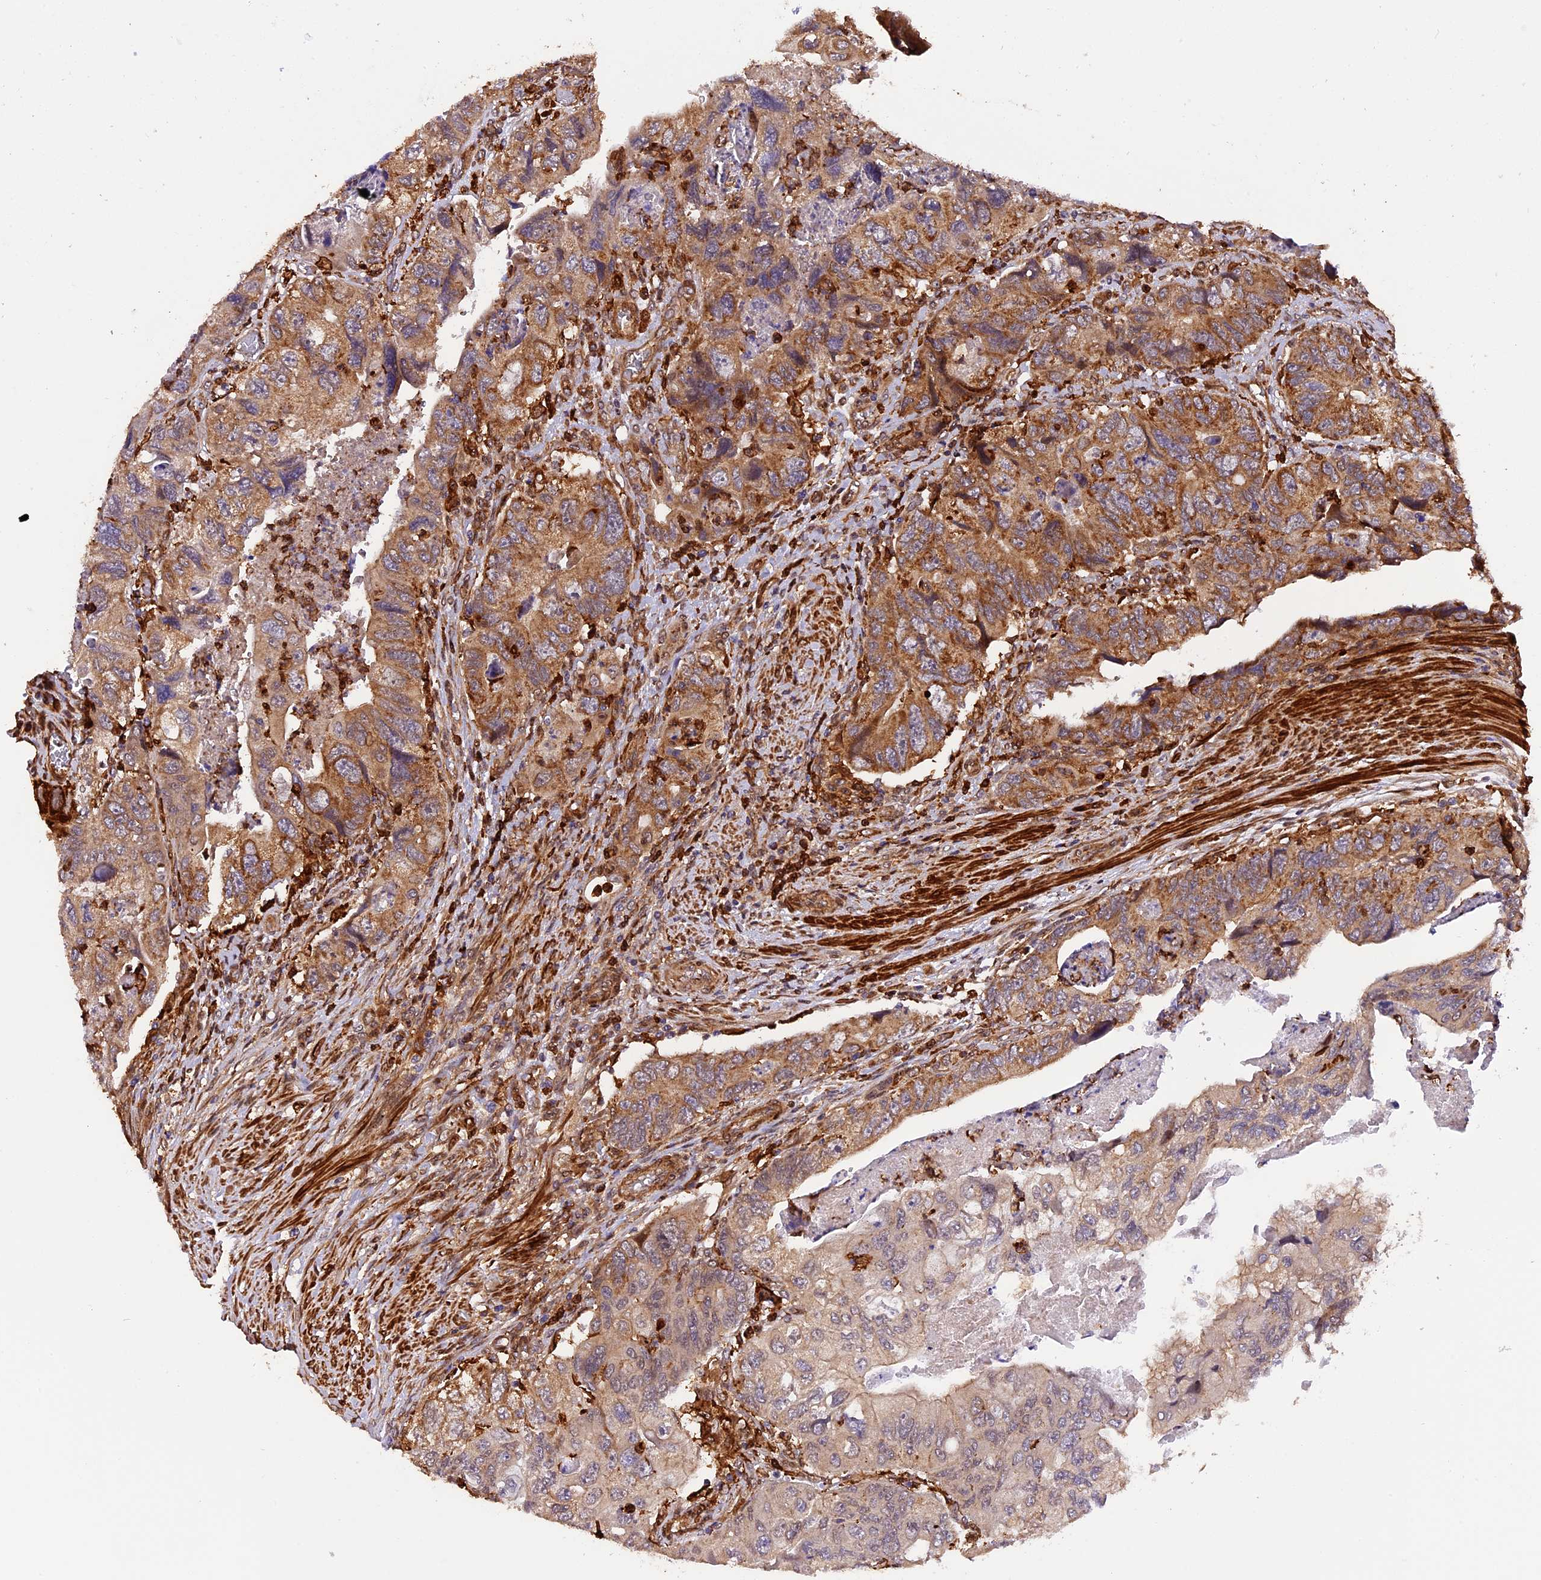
{"staining": {"intensity": "strong", "quantity": ">75%", "location": "cytoplasmic/membranous"}, "tissue": "colorectal cancer", "cell_type": "Tumor cells", "image_type": "cancer", "snomed": [{"axis": "morphology", "description": "Adenocarcinoma, NOS"}, {"axis": "topography", "description": "Rectum"}], "caption": "Colorectal cancer stained with a protein marker shows strong staining in tumor cells.", "gene": "HERPUD1", "patient": {"sex": "male", "age": 63}}